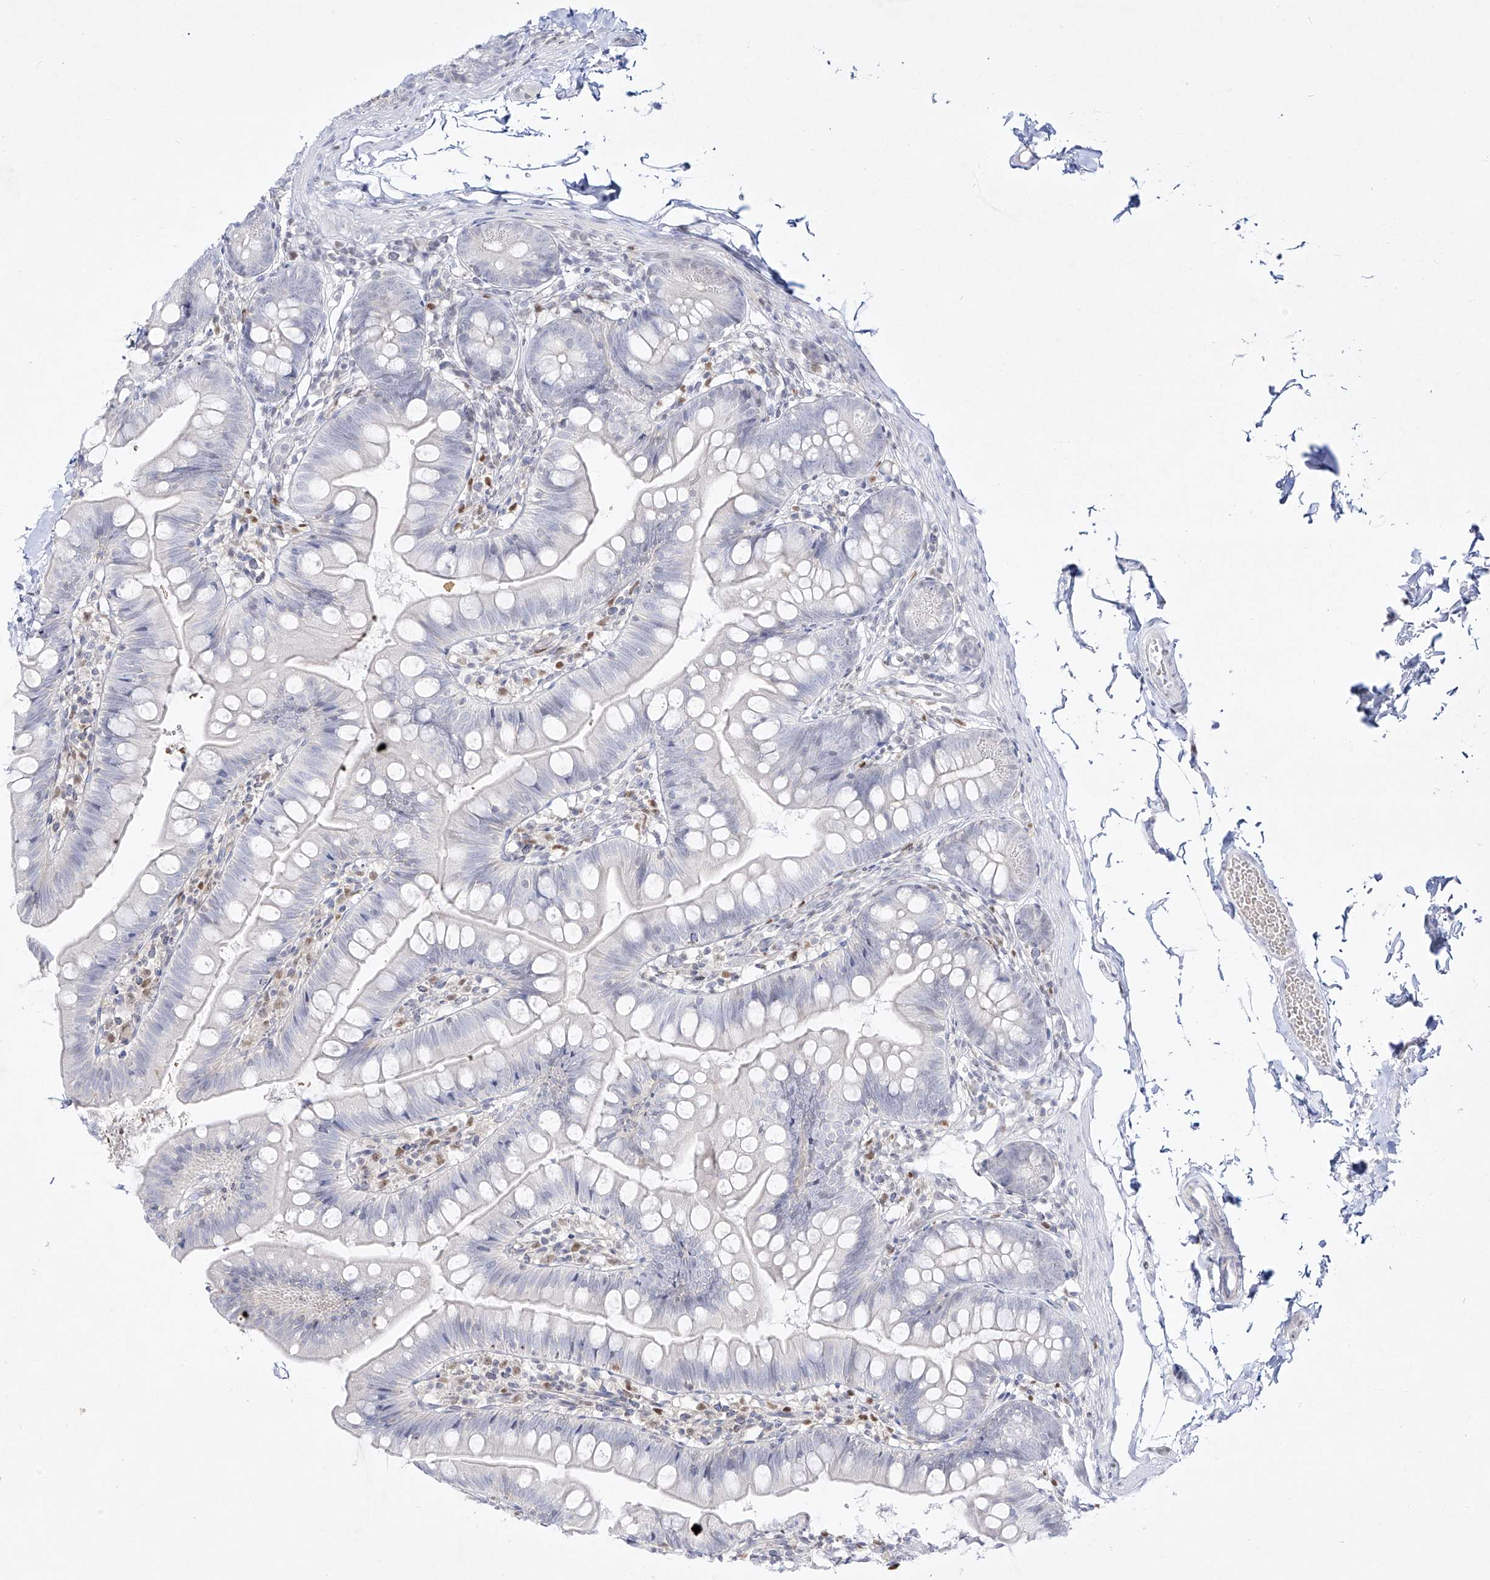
{"staining": {"intensity": "negative", "quantity": "none", "location": "none"}, "tissue": "small intestine", "cell_type": "Glandular cells", "image_type": "normal", "snomed": [{"axis": "morphology", "description": "Normal tissue, NOS"}, {"axis": "topography", "description": "Small intestine"}], "caption": "Small intestine stained for a protein using IHC reveals no expression glandular cells.", "gene": "DMKN", "patient": {"sex": "male", "age": 7}}